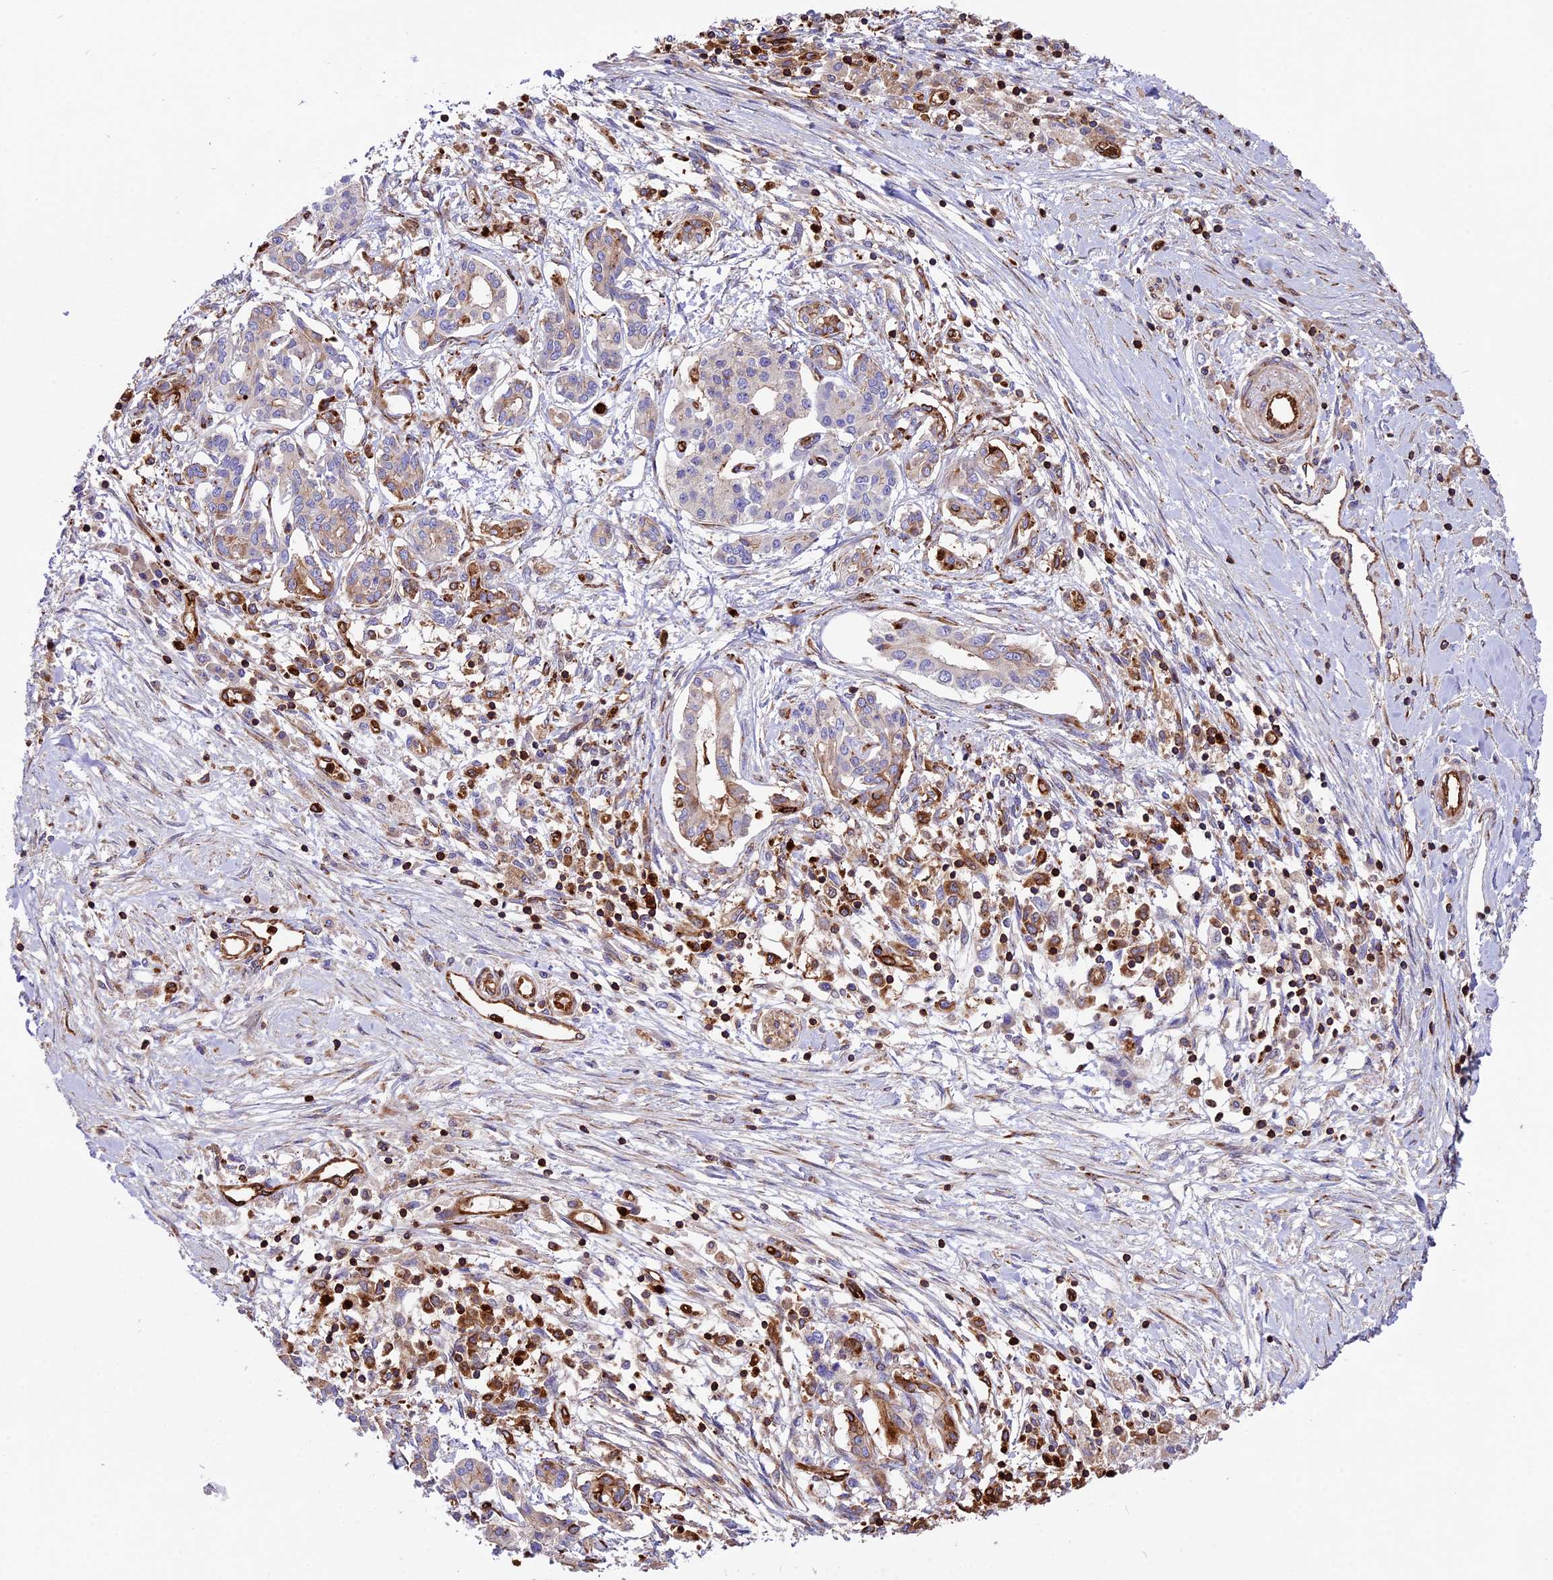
{"staining": {"intensity": "negative", "quantity": "none", "location": "none"}, "tissue": "pancreatic cancer", "cell_type": "Tumor cells", "image_type": "cancer", "snomed": [{"axis": "morphology", "description": "Adenocarcinoma, NOS"}, {"axis": "topography", "description": "Pancreas"}], "caption": "The micrograph demonstrates no staining of tumor cells in pancreatic cancer (adenocarcinoma).", "gene": "CD99L2", "patient": {"sex": "female", "age": 50}}